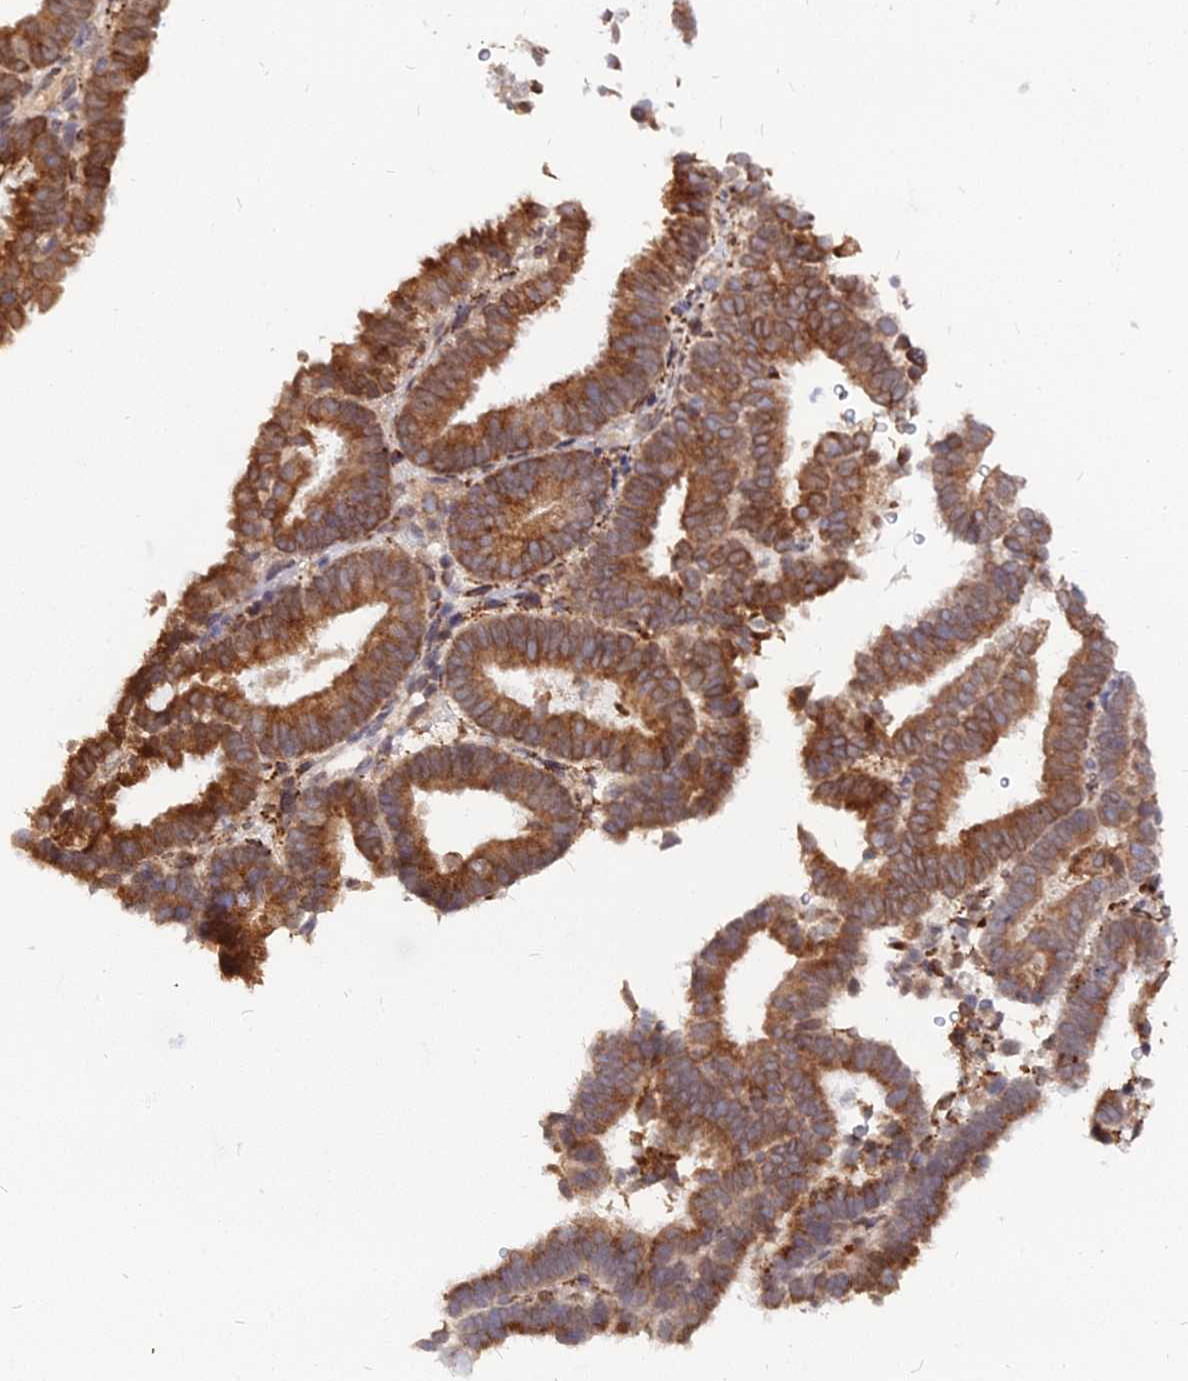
{"staining": {"intensity": "moderate", "quantity": ">75%", "location": "cytoplasmic/membranous"}, "tissue": "endometrial cancer", "cell_type": "Tumor cells", "image_type": "cancer", "snomed": [{"axis": "morphology", "description": "Adenocarcinoma, NOS"}, {"axis": "topography", "description": "Endometrium"}], "caption": "Immunohistochemistry (IHC) (DAB (3,3'-diaminobenzidine)) staining of adenocarcinoma (endometrial) exhibits moderate cytoplasmic/membranous protein staining in approximately >75% of tumor cells.", "gene": "RNF121", "patient": {"sex": "female", "age": 70}}